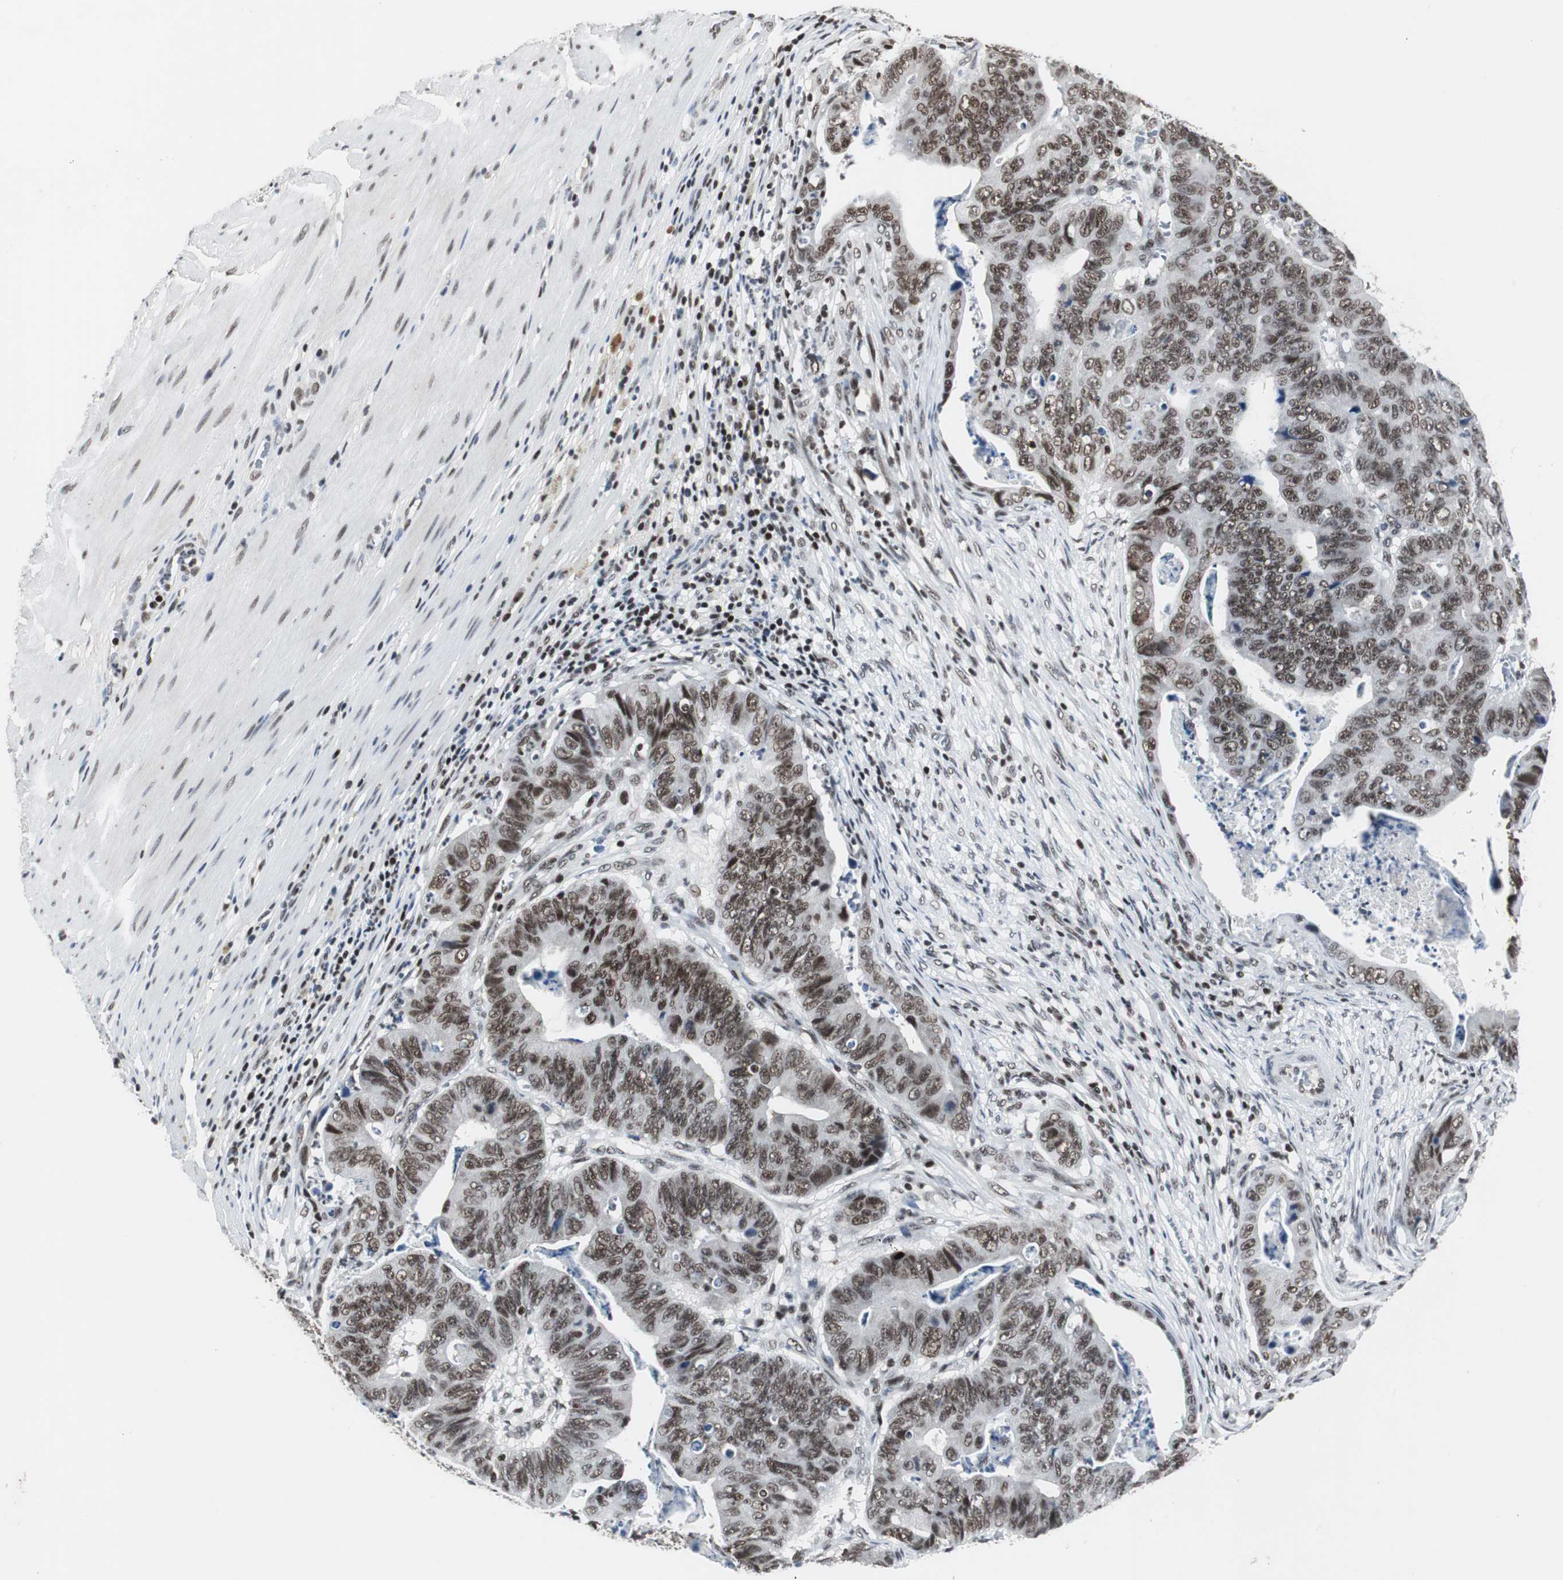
{"staining": {"intensity": "moderate", "quantity": ">75%", "location": "nuclear"}, "tissue": "stomach cancer", "cell_type": "Tumor cells", "image_type": "cancer", "snomed": [{"axis": "morphology", "description": "Adenocarcinoma, NOS"}, {"axis": "topography", "description": "Stomach, lower"}], "caption": "There is medium levels of moderate nuclear expression in tumor cells of stomach adenocarcinoma, as demonstrated by immunohistochemical staining (brown color).", "gene": "RAD9A", "patient": {"sex": "male", "age": 77}}